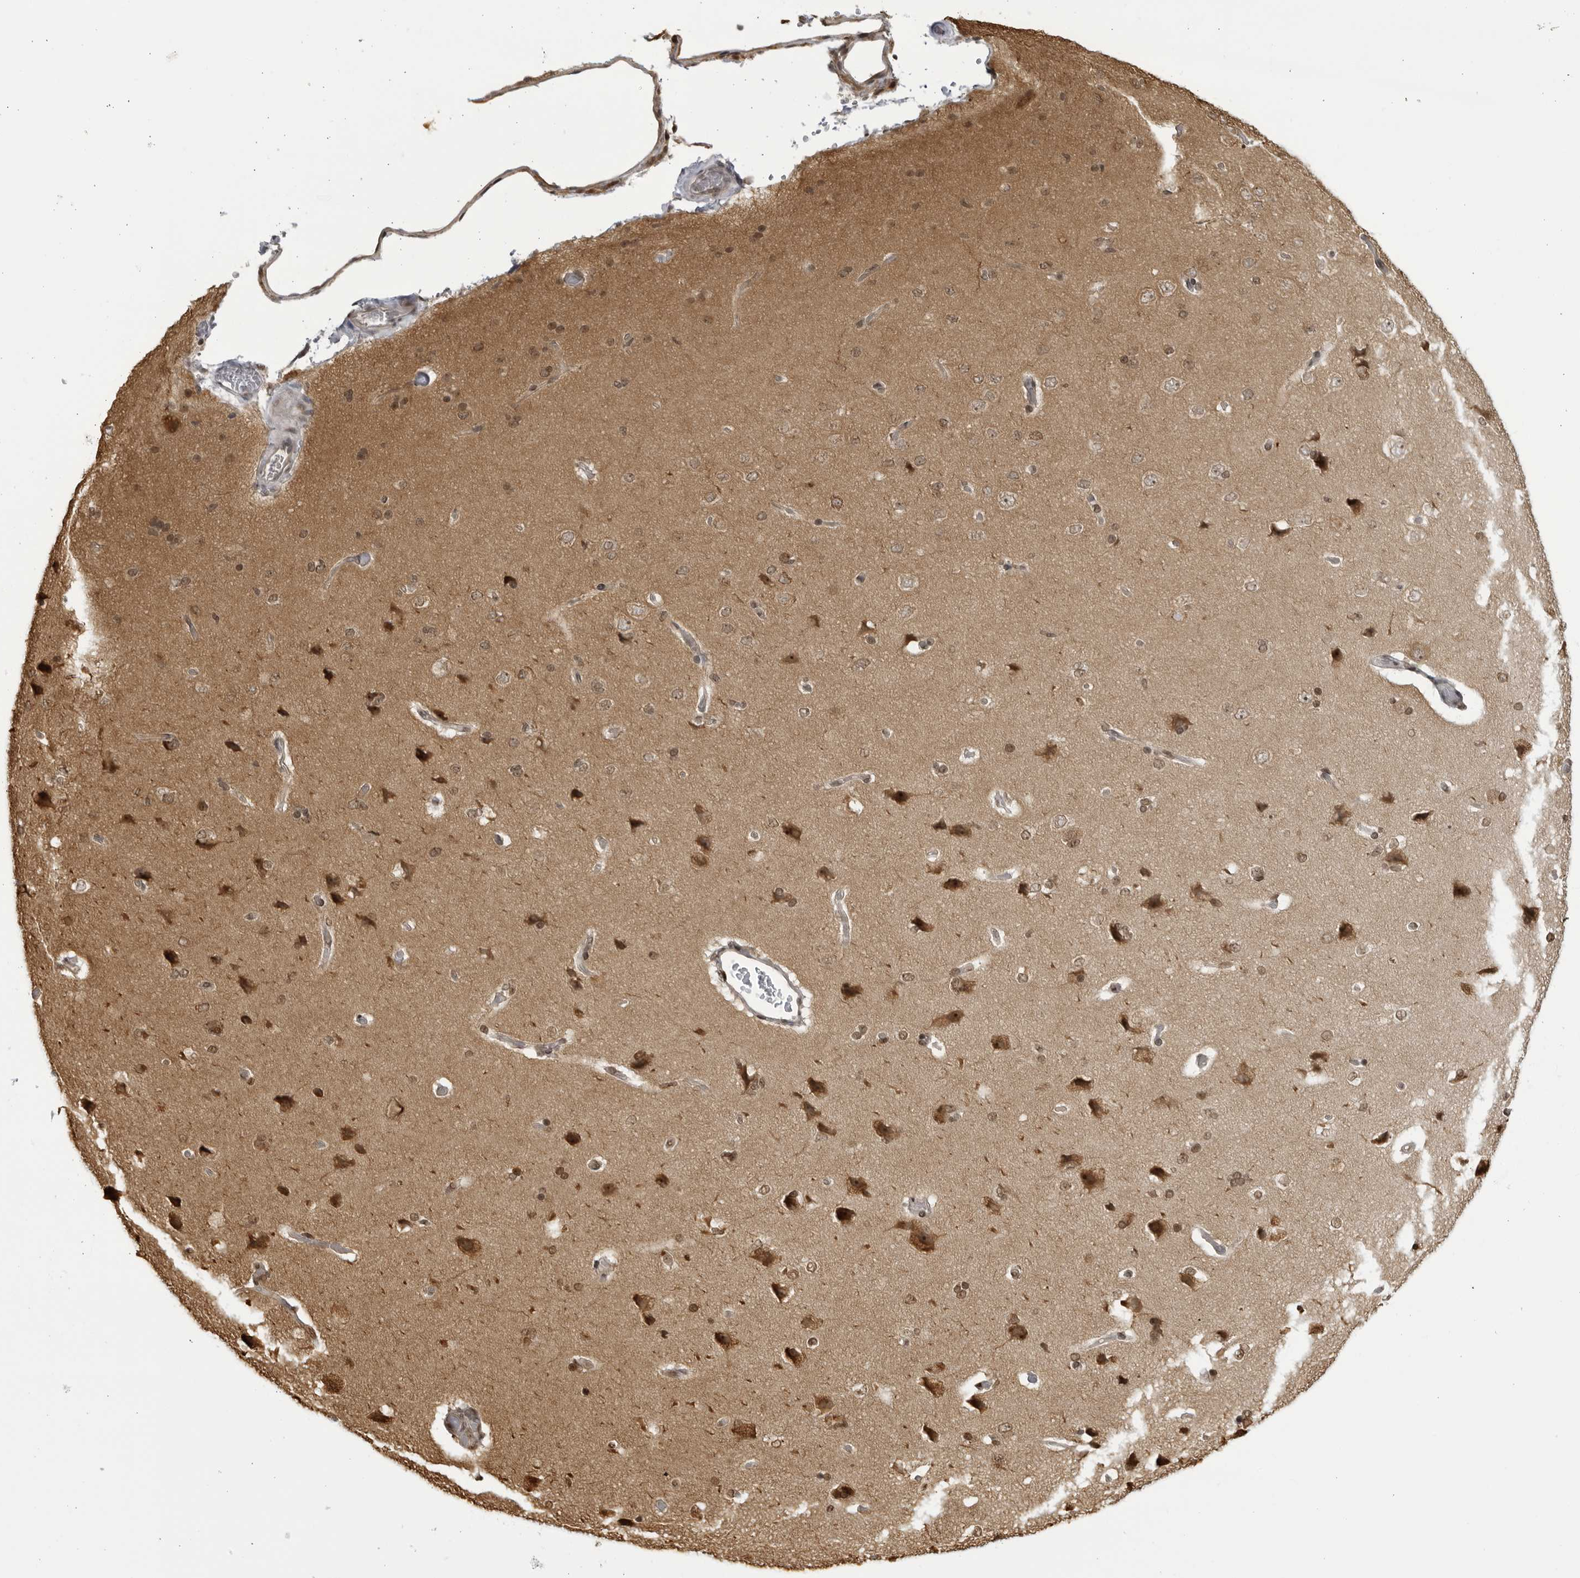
{"staining": {"intensity": "weak", "quantity": ">75%", "location": "nuclear"}, "tissue": "cerebral cortex", "cell_type": "Endothelial cells", "image_type": "normal", "snomed": [{"axis": "morphology", "description": "Normal tissue, NOS"}, {"axis": "topography", "description": "Cerebral cortex"}], "caption": "Immunohistochemistry (DAB) staining of normal cerebral cortex demonstrates weak nuclear protein expression in approximately >75% of endothelial cells.", "gene": "RASGEF1C", "patient": {"sex": "male", "age": 62}}